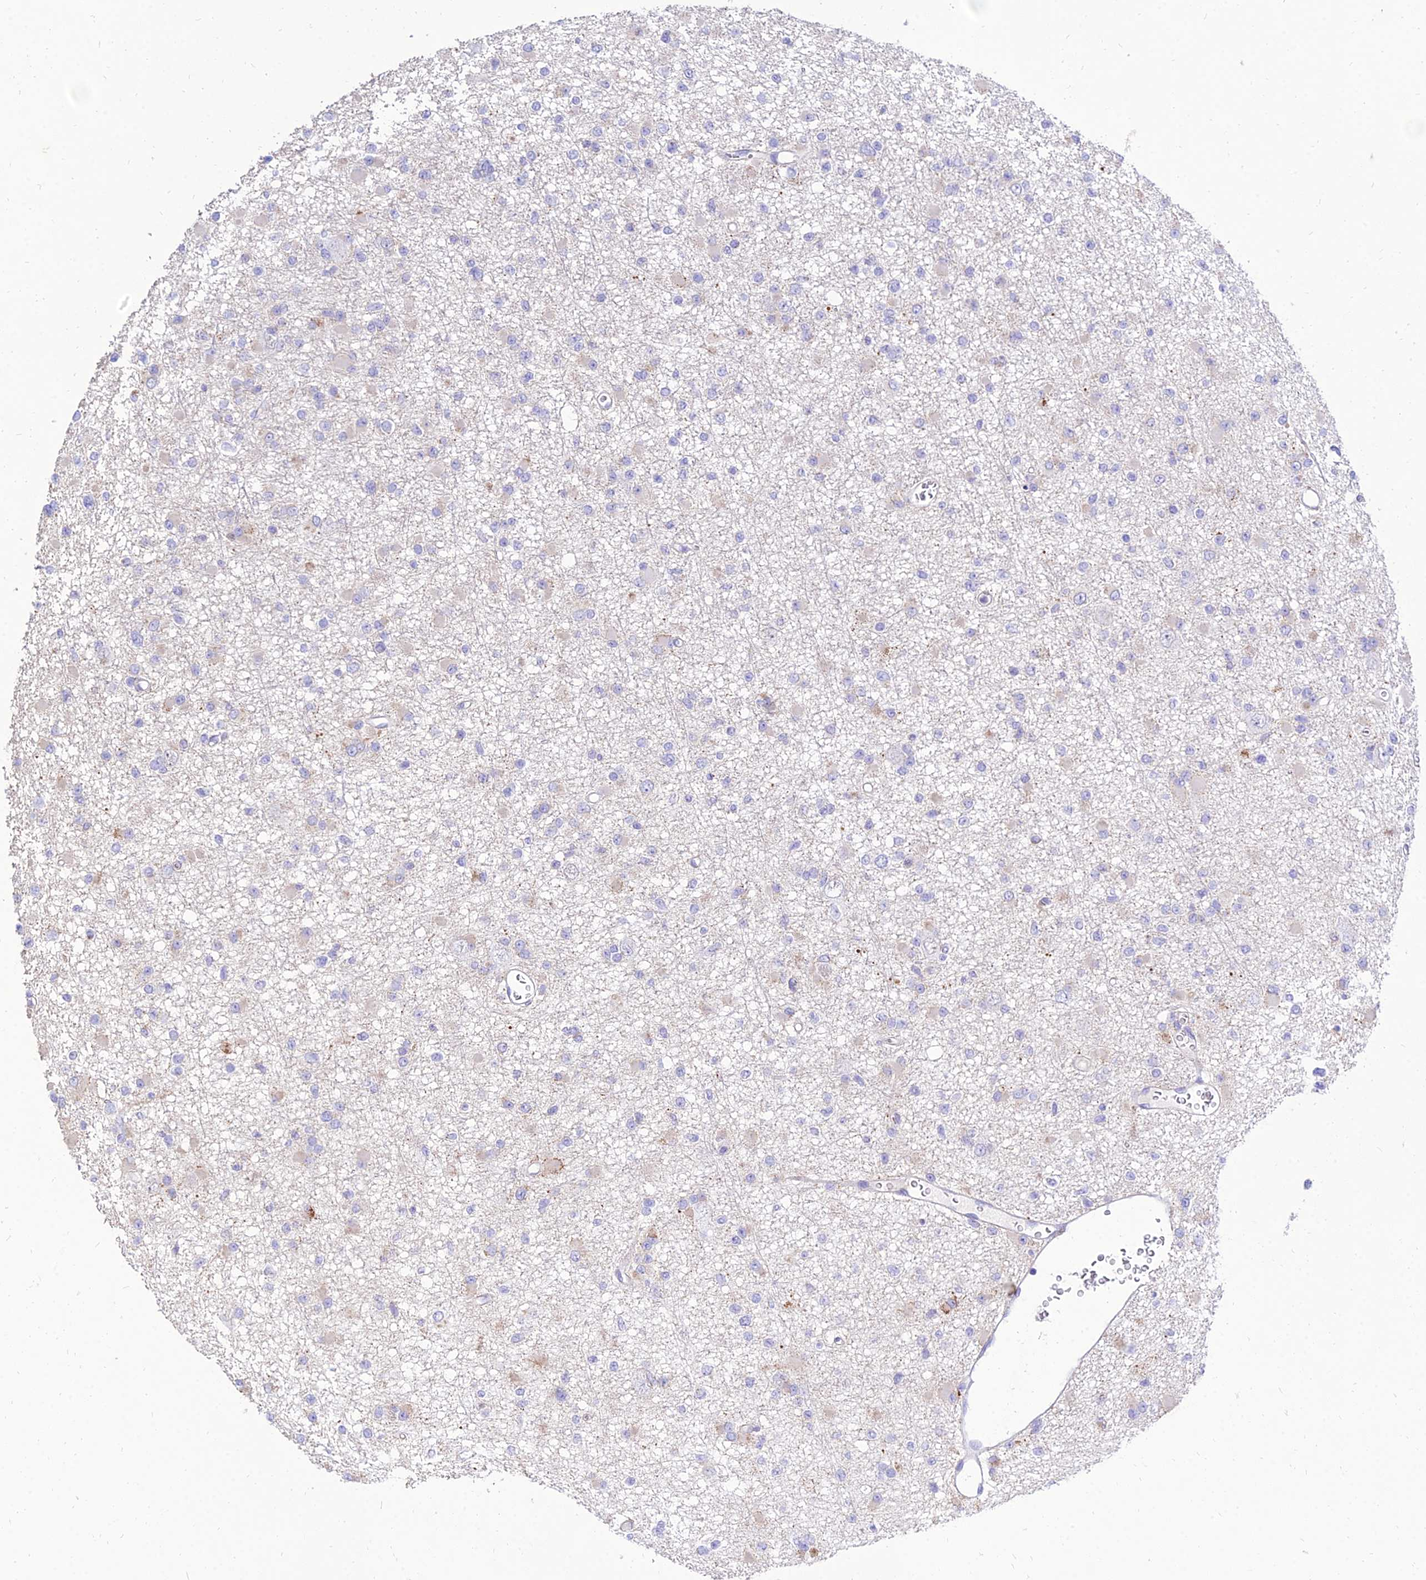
{"staining": {"intensity": "negative", "quantity": "none", "location": "none"}, "tissue": "glioma", "cell_type": "Tumor cells", "image_type": "cancer", "snomed": [{"axis": "morphology", "description": "Glioma, malignant, Low grade"}, {"axis": "topography", "description": "Brain"}], "caption": "A micrograph of human malignant glioma (low-grade) is negative for staining in tumor cells. Nuclei are stained in blue.", "gene": "PKN3", "patient": {"sex": "female", "age": 22}}